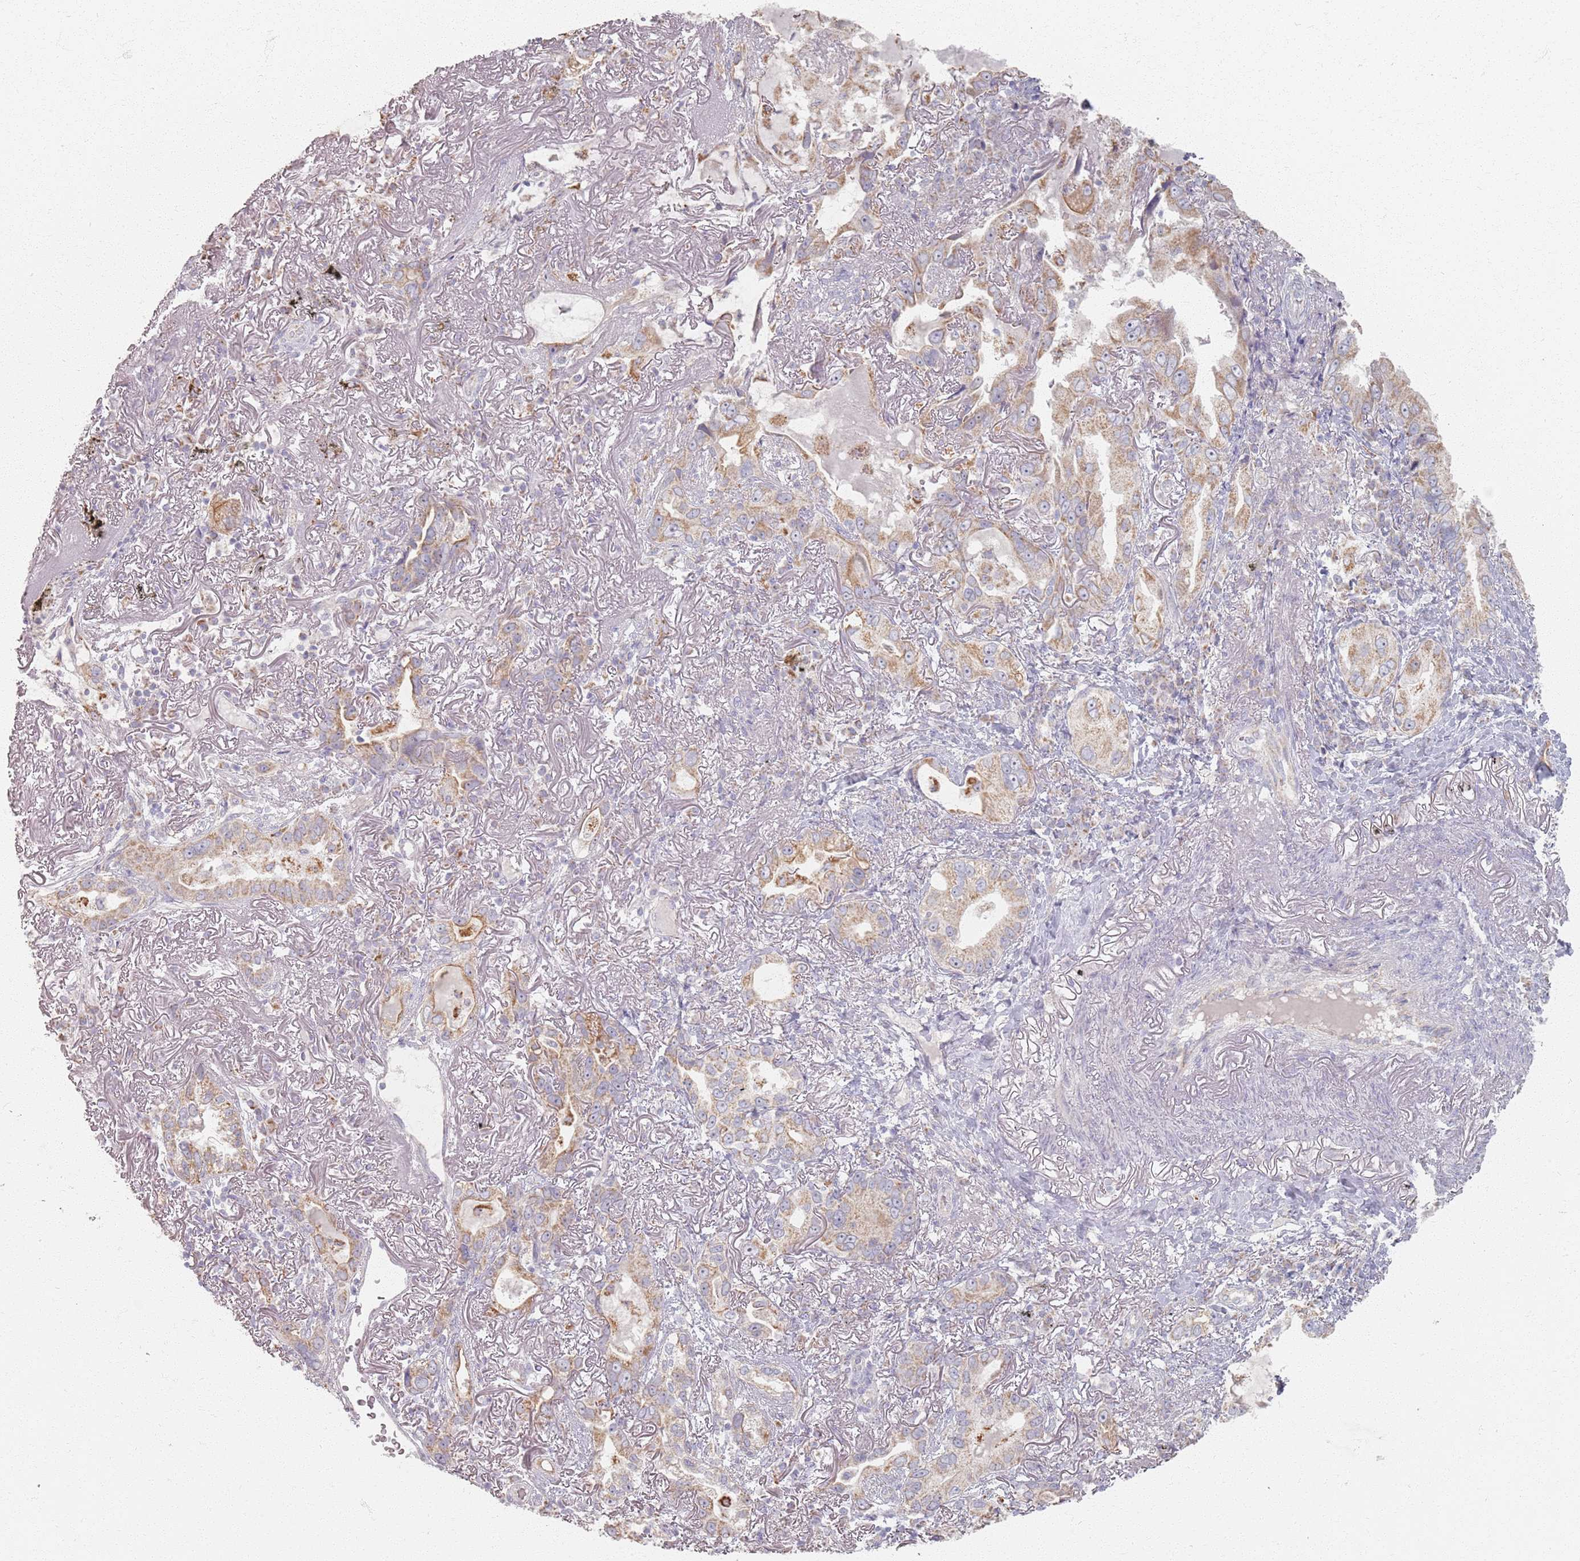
{"staining": {"intensity": "moderate", "quantity": "<25%", "location": "cytoplasmic/membranous"}, "tissue": "lung cancer", "cell_type": "Tumor cells", "image_type": "cancer", "snomed": [{"axis": "morphology", "description": "Adenocarcinoma, NOS"}, {"axis": "topography", "description": "Lung"}], "caption": "Protein staining of lung adenocarcinoma tissue demonstrates moderate cytoplasmic/membranous staining in approximately <25% of tumor cells.", "gene": "PKD2L2", "patient": {"sex": "female", "age": 69}}